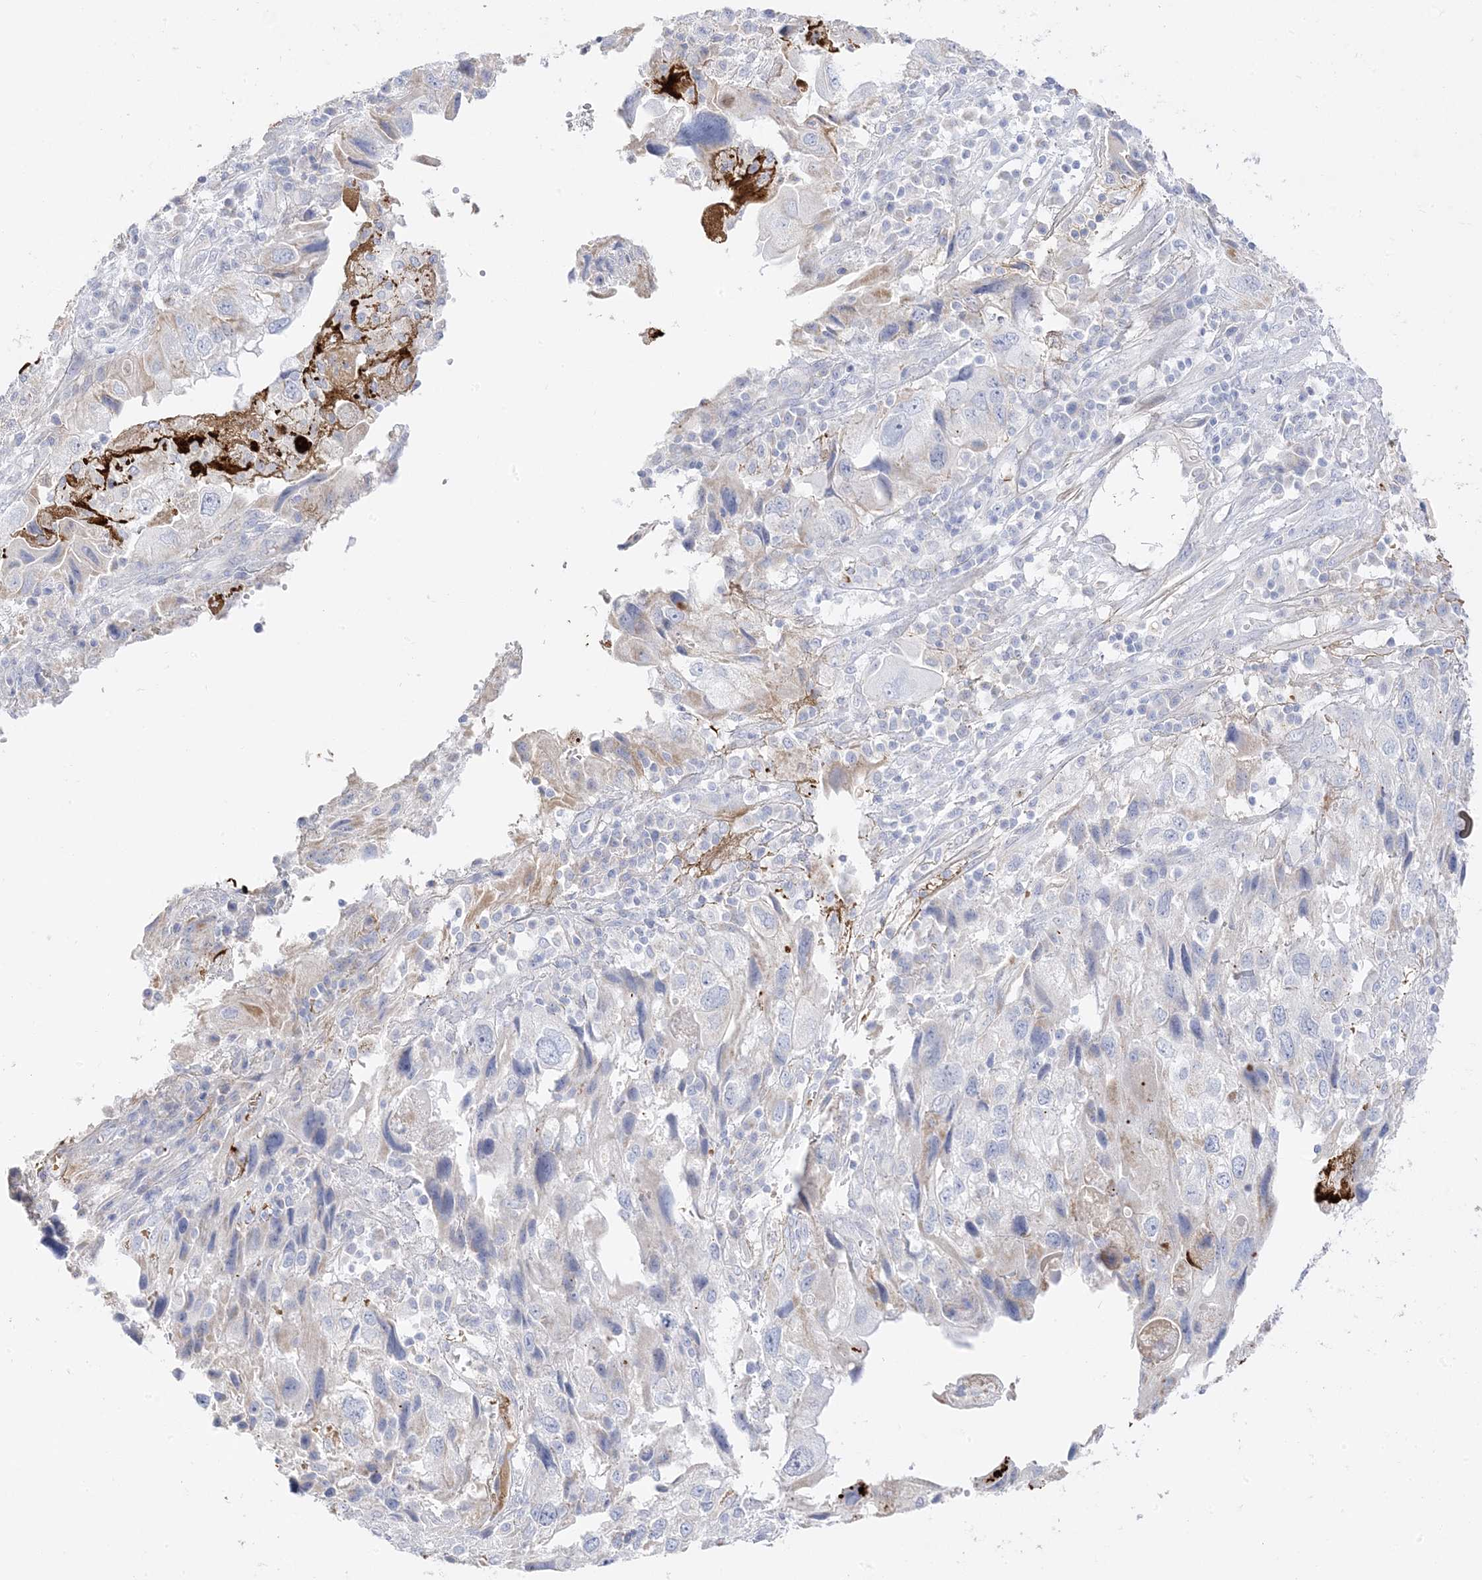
{"staining": {"intensity": "negative", "quantity": "none", "location": "none"}, "tissue": "endometrial cancer", "cell_type": "Tumor cells", "image_type": "cancer", "snomed": [{"axis": "morphology", "description": "Adenocarcinoma, NOS"}, {"axis": "topography", "description": "Endometrium"}], "caption": "Tumor cells show no significant positivity in endometrial cancer (adenocarcinoma).", "gene": "TRANK1", "patient": {"sex": "female", "age": 49}}